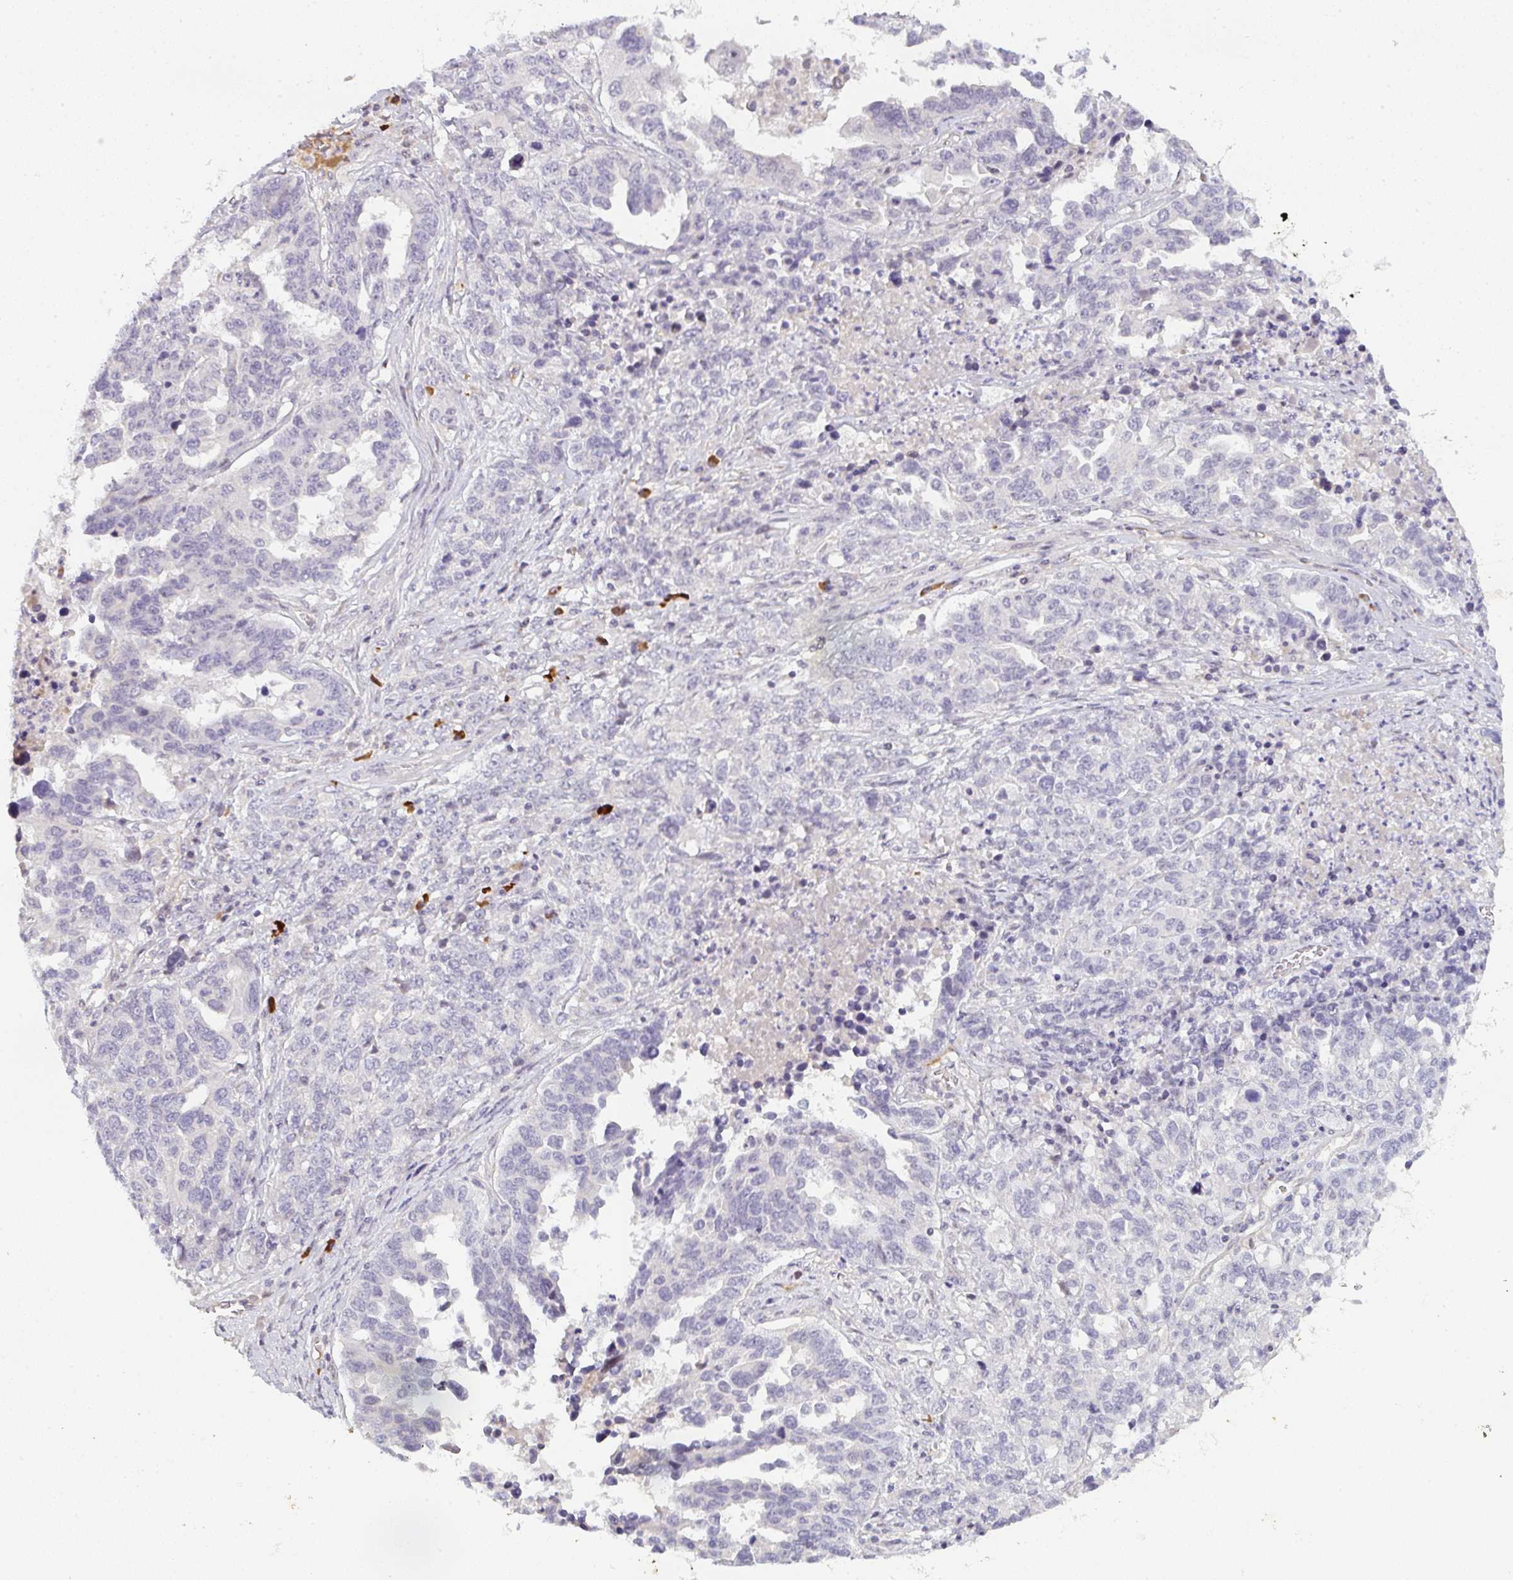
{"staining": {"intensity": "negative", "quantity": "none", "location": "none"}, "tissue": "ovarian cancer", "cell_type": "Tumor cells", "image_type": "cancer", "snomed": [{"axis": "morphology", "description": "Carcinoma, endometroid"}, {"axis": "topography", "description": "Ovary"}], "caption": "Ovarian cancer (endometroid carcinoma) was stained to show a protein in brown. There is no significant expression in tumor cells.", "gene": "TNFRSF10A", "patient": {"sex": "female", "age": 62}}